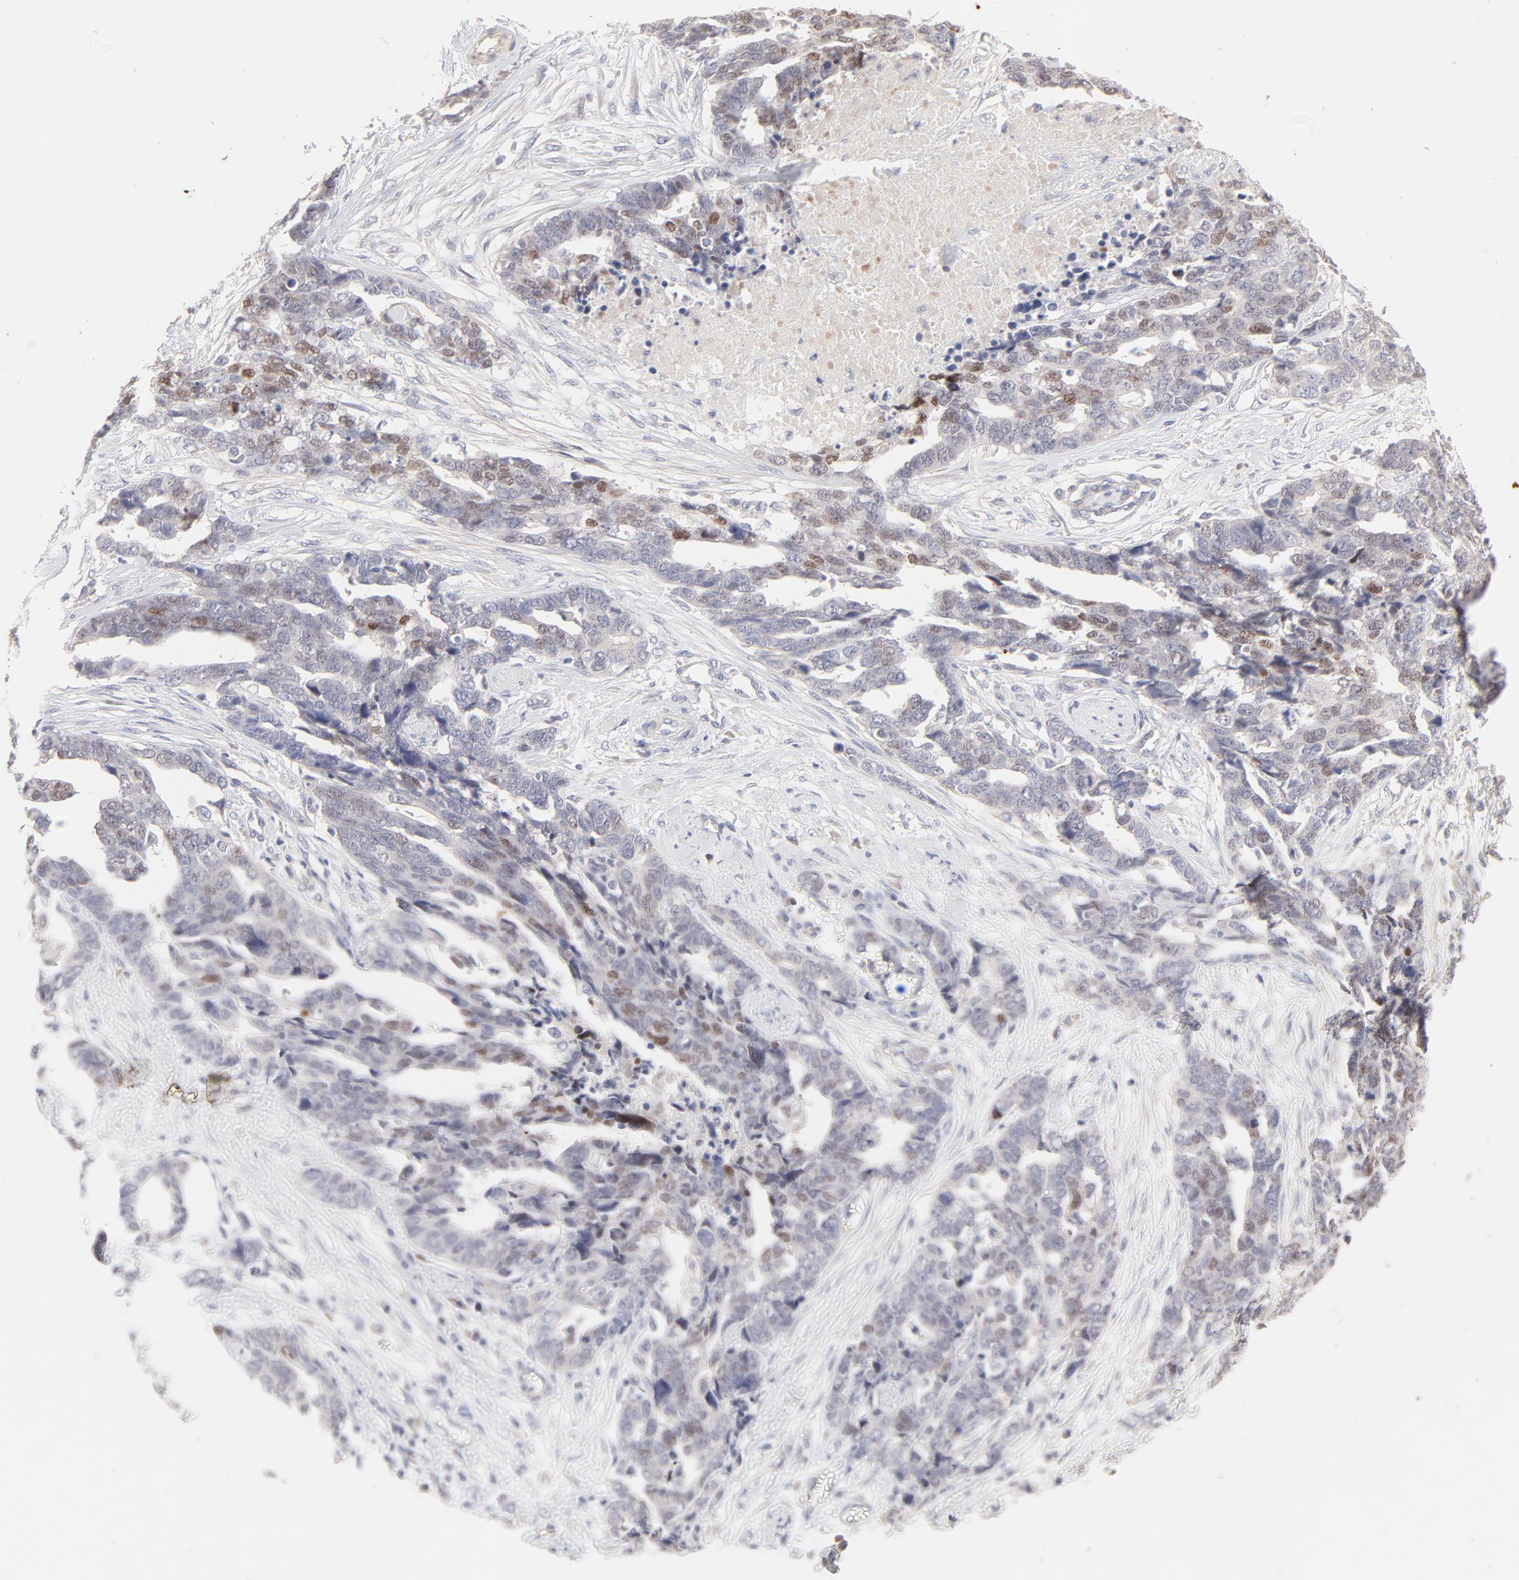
{"staining": {"intensity": "weak", "quantity": "25%-75%", "location": "nuclear"}, "tissue": "ovarian cancer", "cell_type": "Tumor cells", "image_type": "cancer", "snomed": [{"axis": "morphology", "description": "Normal tissue, NOS"}, {"axis": "morphology", "description": "Cystadenocarcinoma, serous, NOS"}, {"axis": "topography", "description": "Fallopian tube"}, {"axis": "topography", "description": "Ovary"}], "caption": "Immunohistochemical staining of human ovarian cancer (serous cystadenocarcinoma) reveals low levels of weak nuclear protein expression in about 25%-75% of tumor cells.", "gene": "ELF3", "patient": {"sex": "female", "age": 56}}